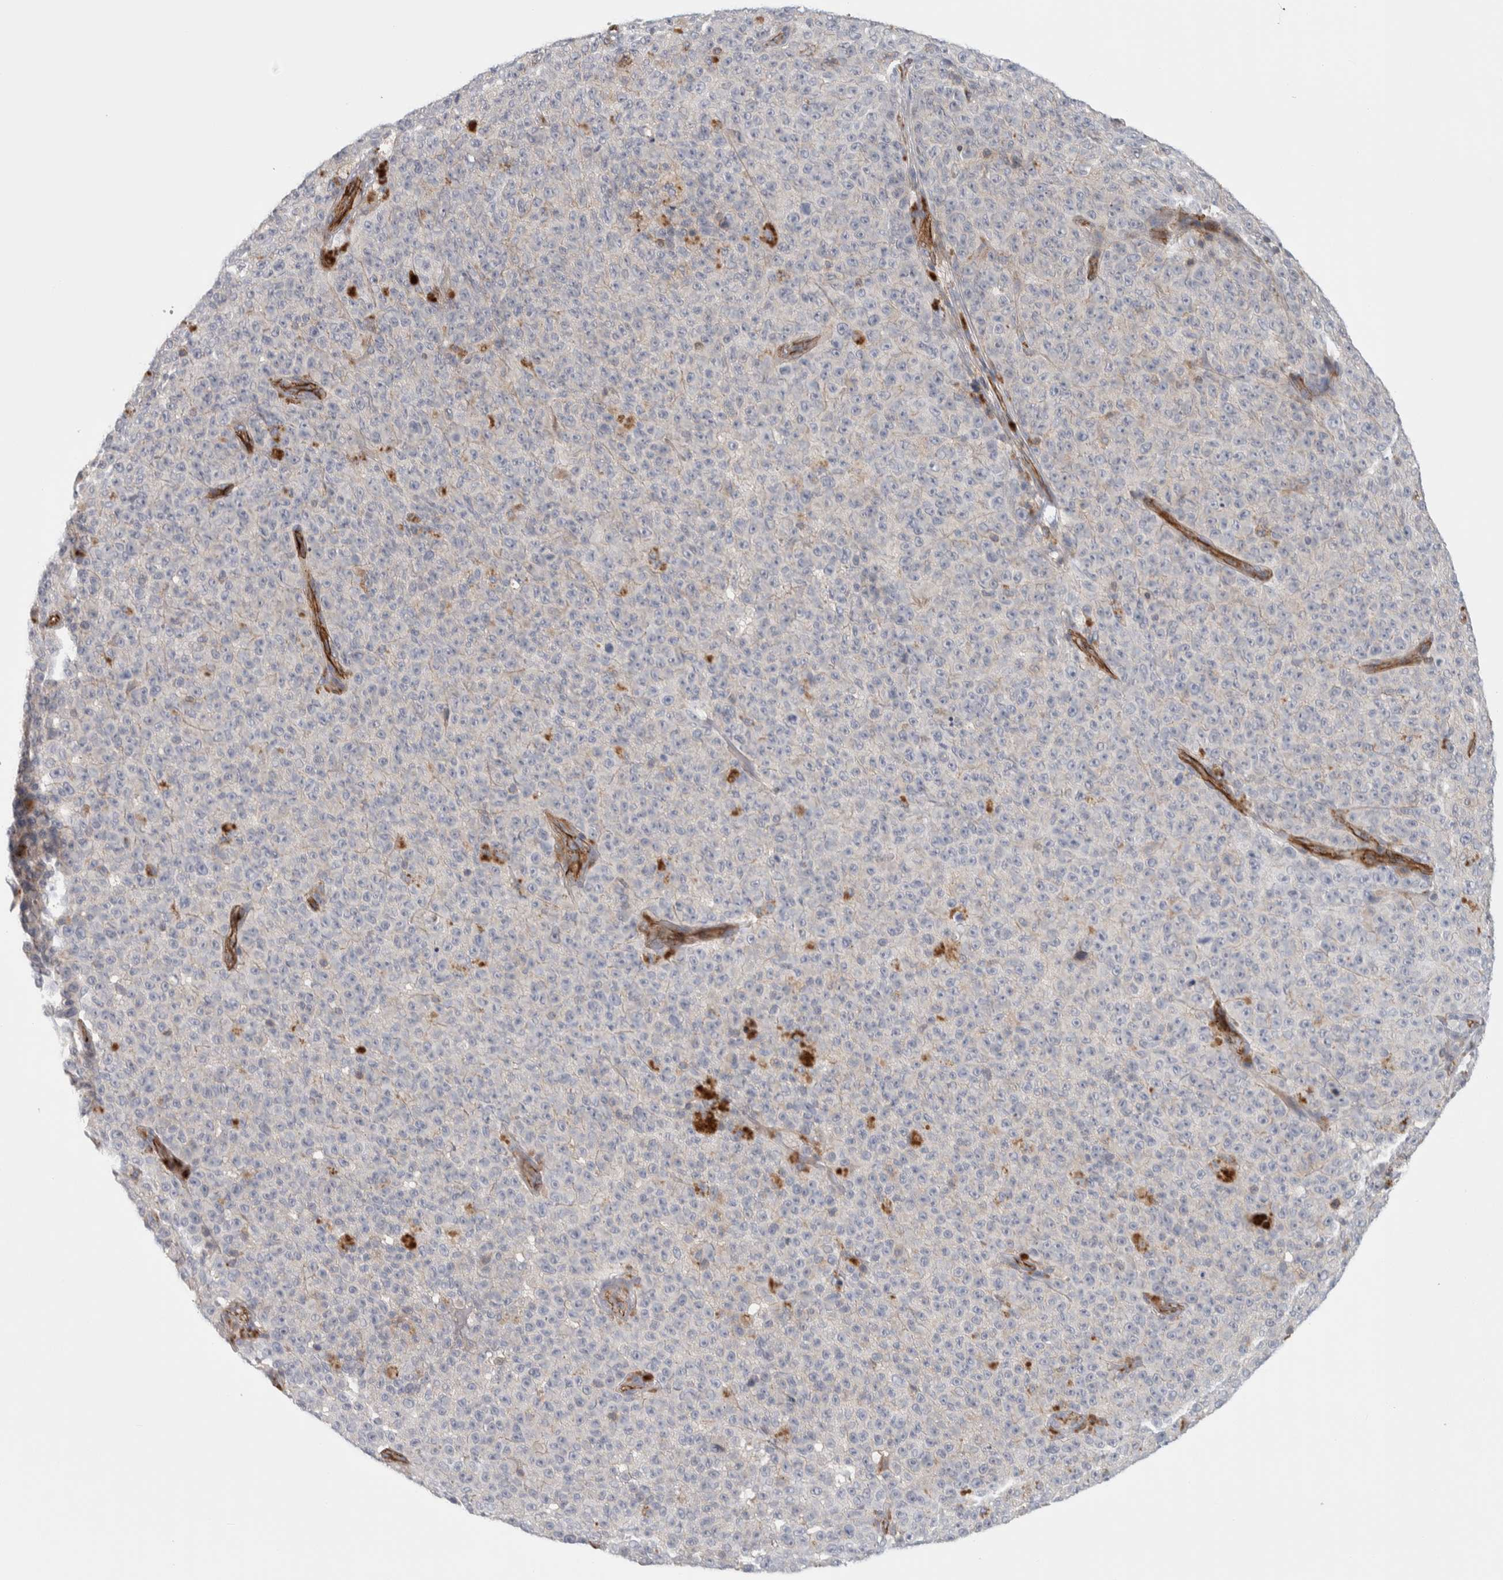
{"staining": {"intensity": "negative", "quantity": "none", "location": "none"}, "tissue": "melanoma", "cell_type": "Tumor cells", "image_type": "cancer", "snomed": [{"axis": "morphology", "description": "Malignant melanoma, NOS"}, {"axis": "topography", "description": "Skin"}], "caption": "Image shows no significant protein expression in tumor cells of melanoma. (DAB immunohistochemistry (IHC), high magnification).", "gene": "ZNF862", "patient": {"sex": "female", "age": 82}}